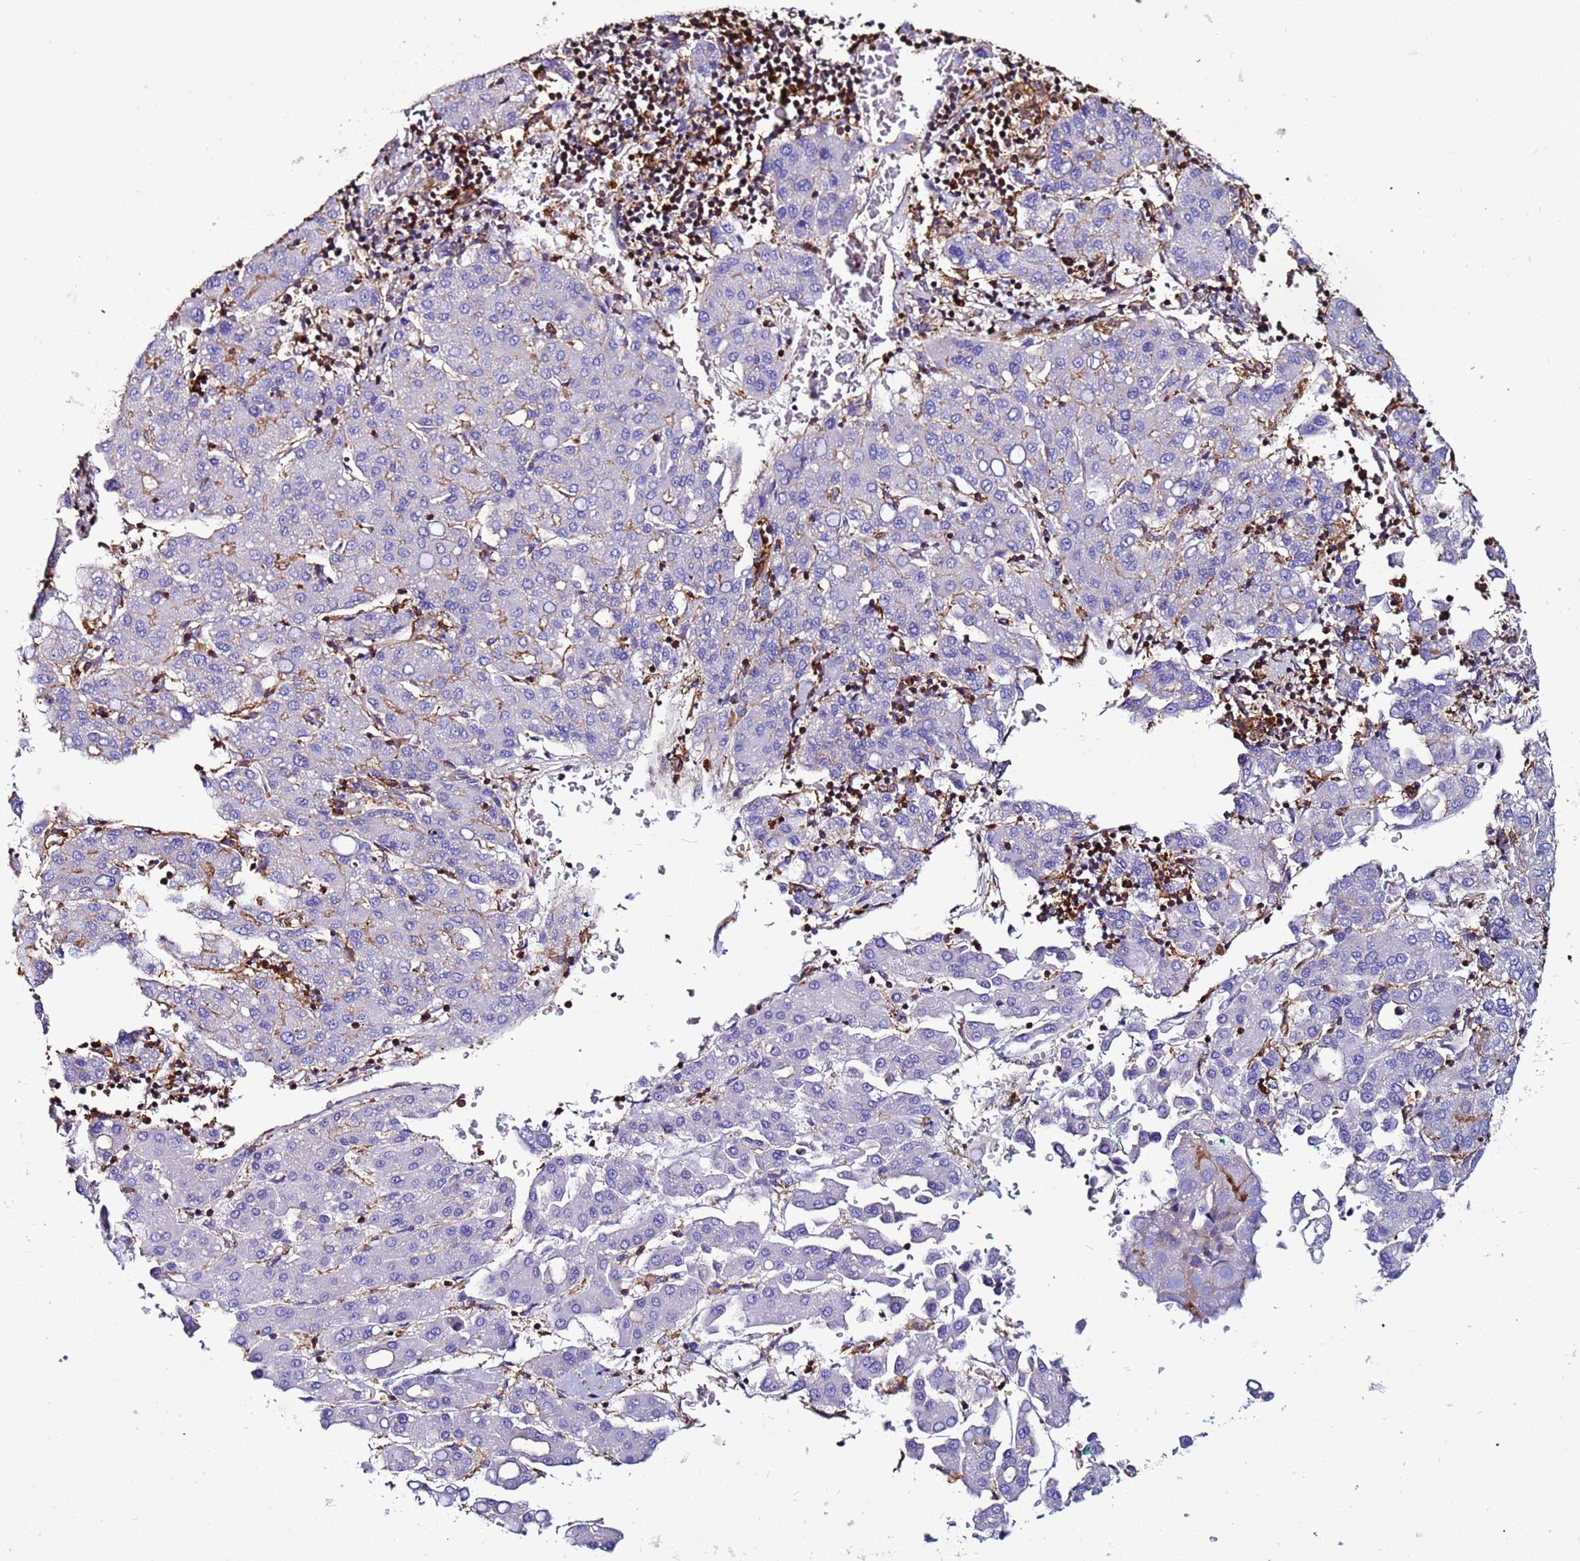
{"staining": {"intensity": "negative", "quantity": "none", "location": "none"}, "tissue": "liver cancer", "cell_type": "Tumor cells", "image_type": "cancer", "snomed": [{"axis": "morphology", "description": "Carcinoma, Hepatocellular, NOS"}, {"axis": "topography", "description": "Liver"}], "caption": "A photomicrograph of human liver cancer (hepatocellular carcinoma) is negative for staining in tumor cells. Nuclei are stained in blue.", "gene": "ACTB", "patient": {"sex": "male", "age": 65}}